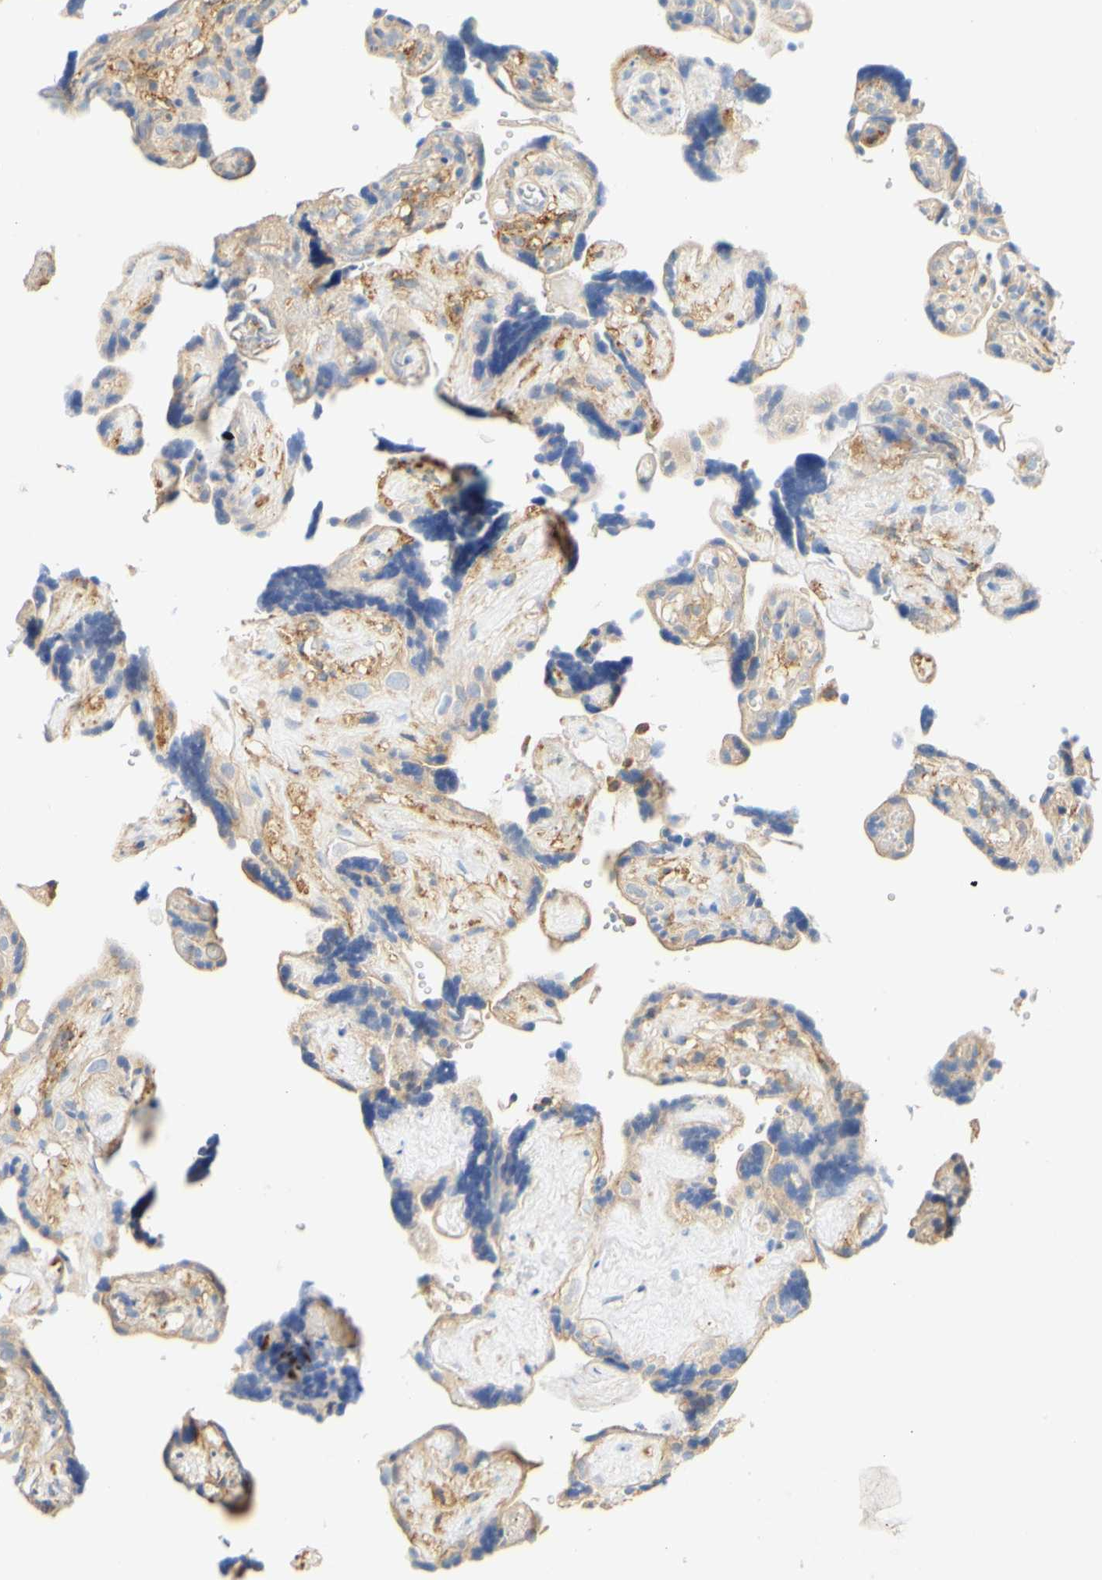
{"staining": {"intensity": "moderate", "quantity": "25%-75%", "location": "cytoplasmic/membranous"}, "tissue": "placenta", "cell_type": "Trophoblastic cells", "image_type": "normal", "snomed": [{"axis": "morphology", "description": "Normal tissue, NOS"}, {"axis": "topography", "description": "Placenta"}], "caption": "Trophoblastic cells exhibit medium levels of moderate cytoplasmic/membranous expression in about 25%-75% of cells in unremarkable placenta. (DAB IHC with brightfield microscopy, high magnification).", "gene": "PCDH7", "patient": {"sex": "female", "age": 30}}